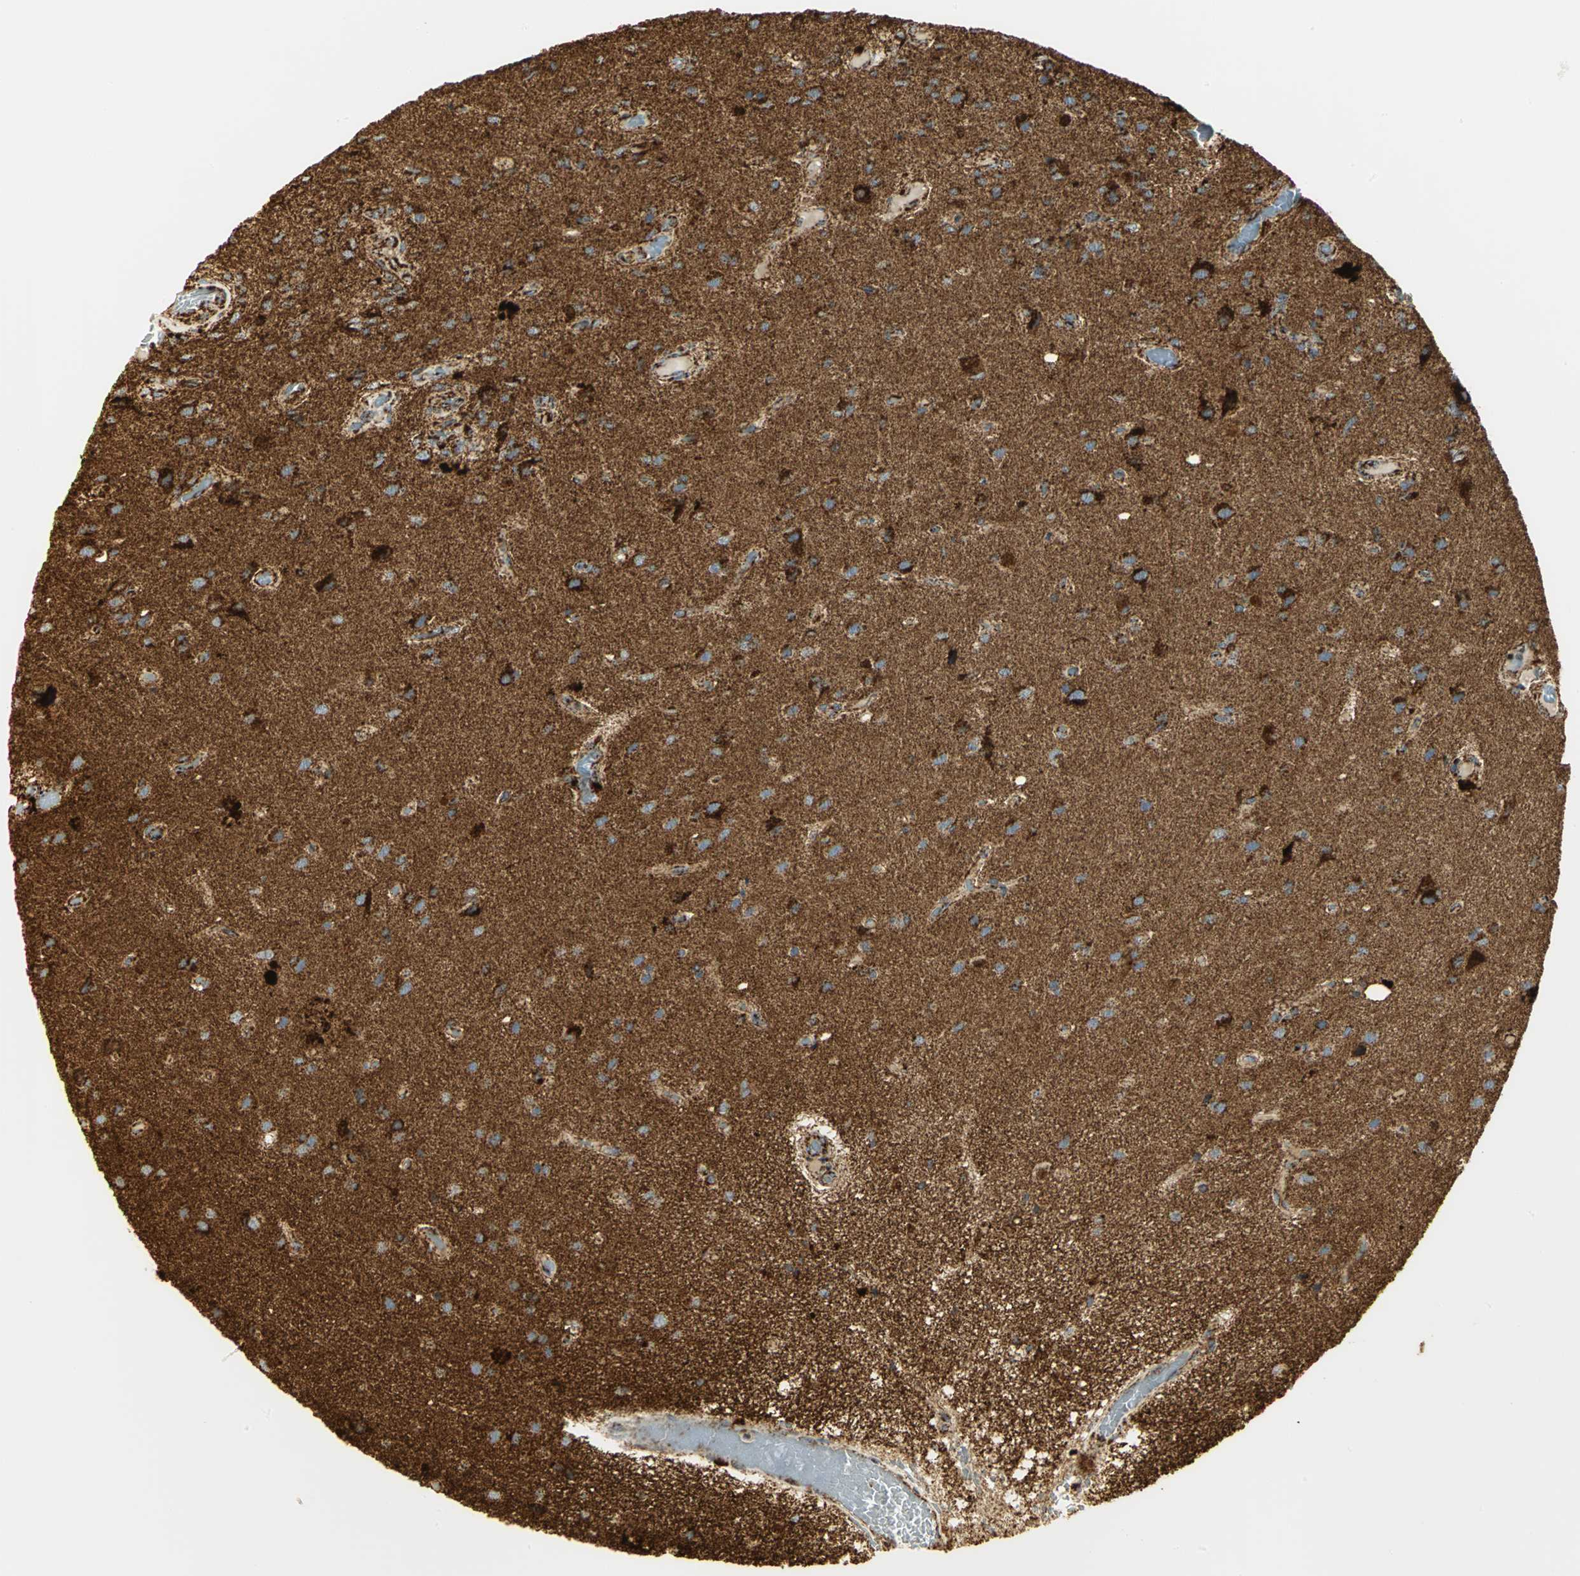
{"staining": {"intensity": "strong", "quantity": ">75%", "location": "cytoplasmic/membranous"}, "tissue": "glioma", "cell_type": "Tumor cells", "image_type": "cancer", "snomed": [{"axis": "morphology", "description": "Normal tissue, NOS"}, {"axis": "morphology", "description": "Glioma, malignant, High grade"}, {"axis": "topography", "description": "Cerebral cortex"}], "caption": "Human glioma stained with a brown dye reveals strong cytoplasmic/membranous positive positivity in approximately >75% of tumor cells.", "gene": "VDAC1", "patient": {"sex": "male", "age": 77}}